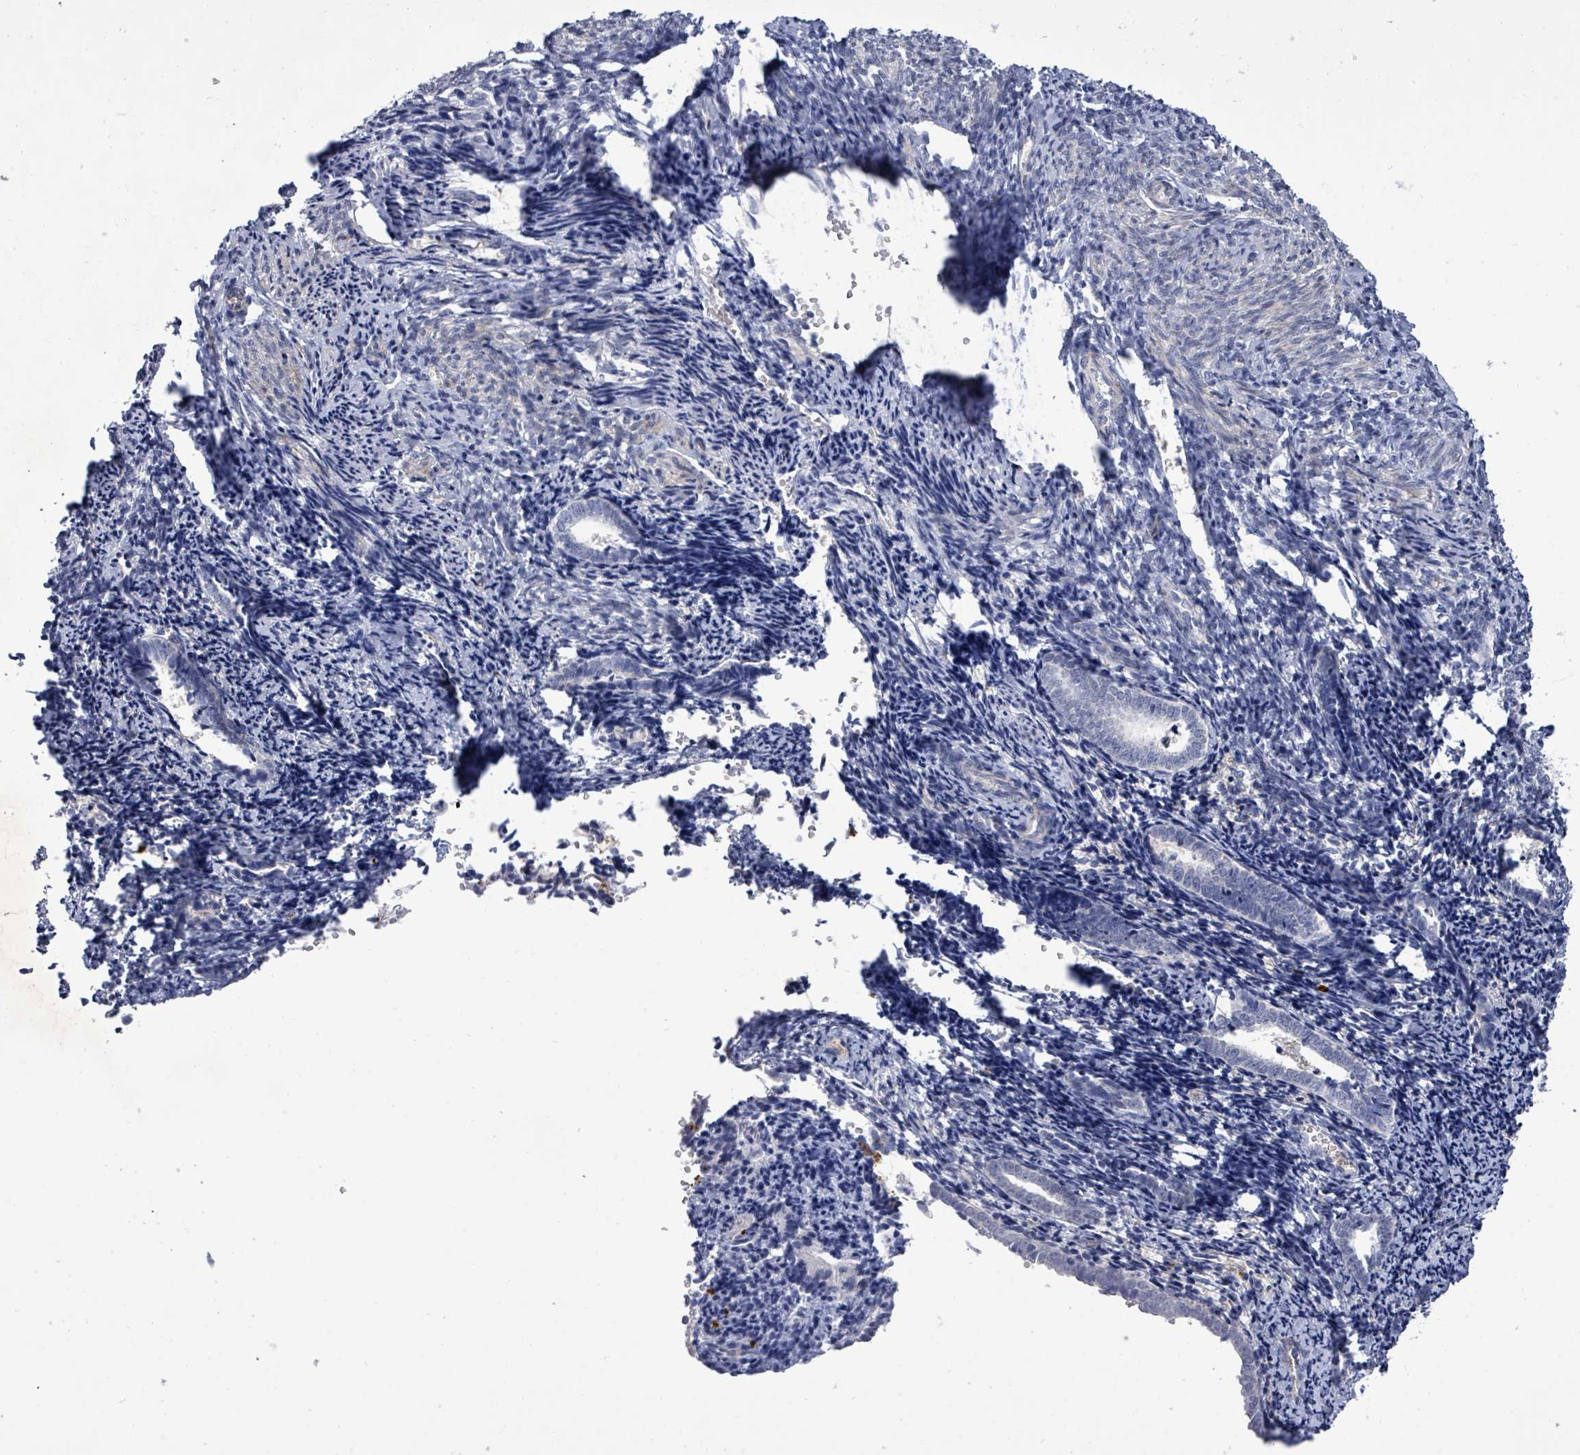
{"staining": {"intensity": "negative", "quantity": "none", "location": "none"}, "tissue": "endometrium", "cell_type": "Cells in endometrial stroma", "image_type": "normal", "snomed": [{"axis": "morphology", "description": "Normal tissue, NOS"}, {"axis": "topography", "description": "Endometrium"}], "caption": "Immunohistochemical staining of unremarkable human endometrium shows no significant expression in cells in endometrial stroma. Nuclei are stained in blue.", "gene": "CT45A10", "patient": {"sex": "female", "age": 54}}